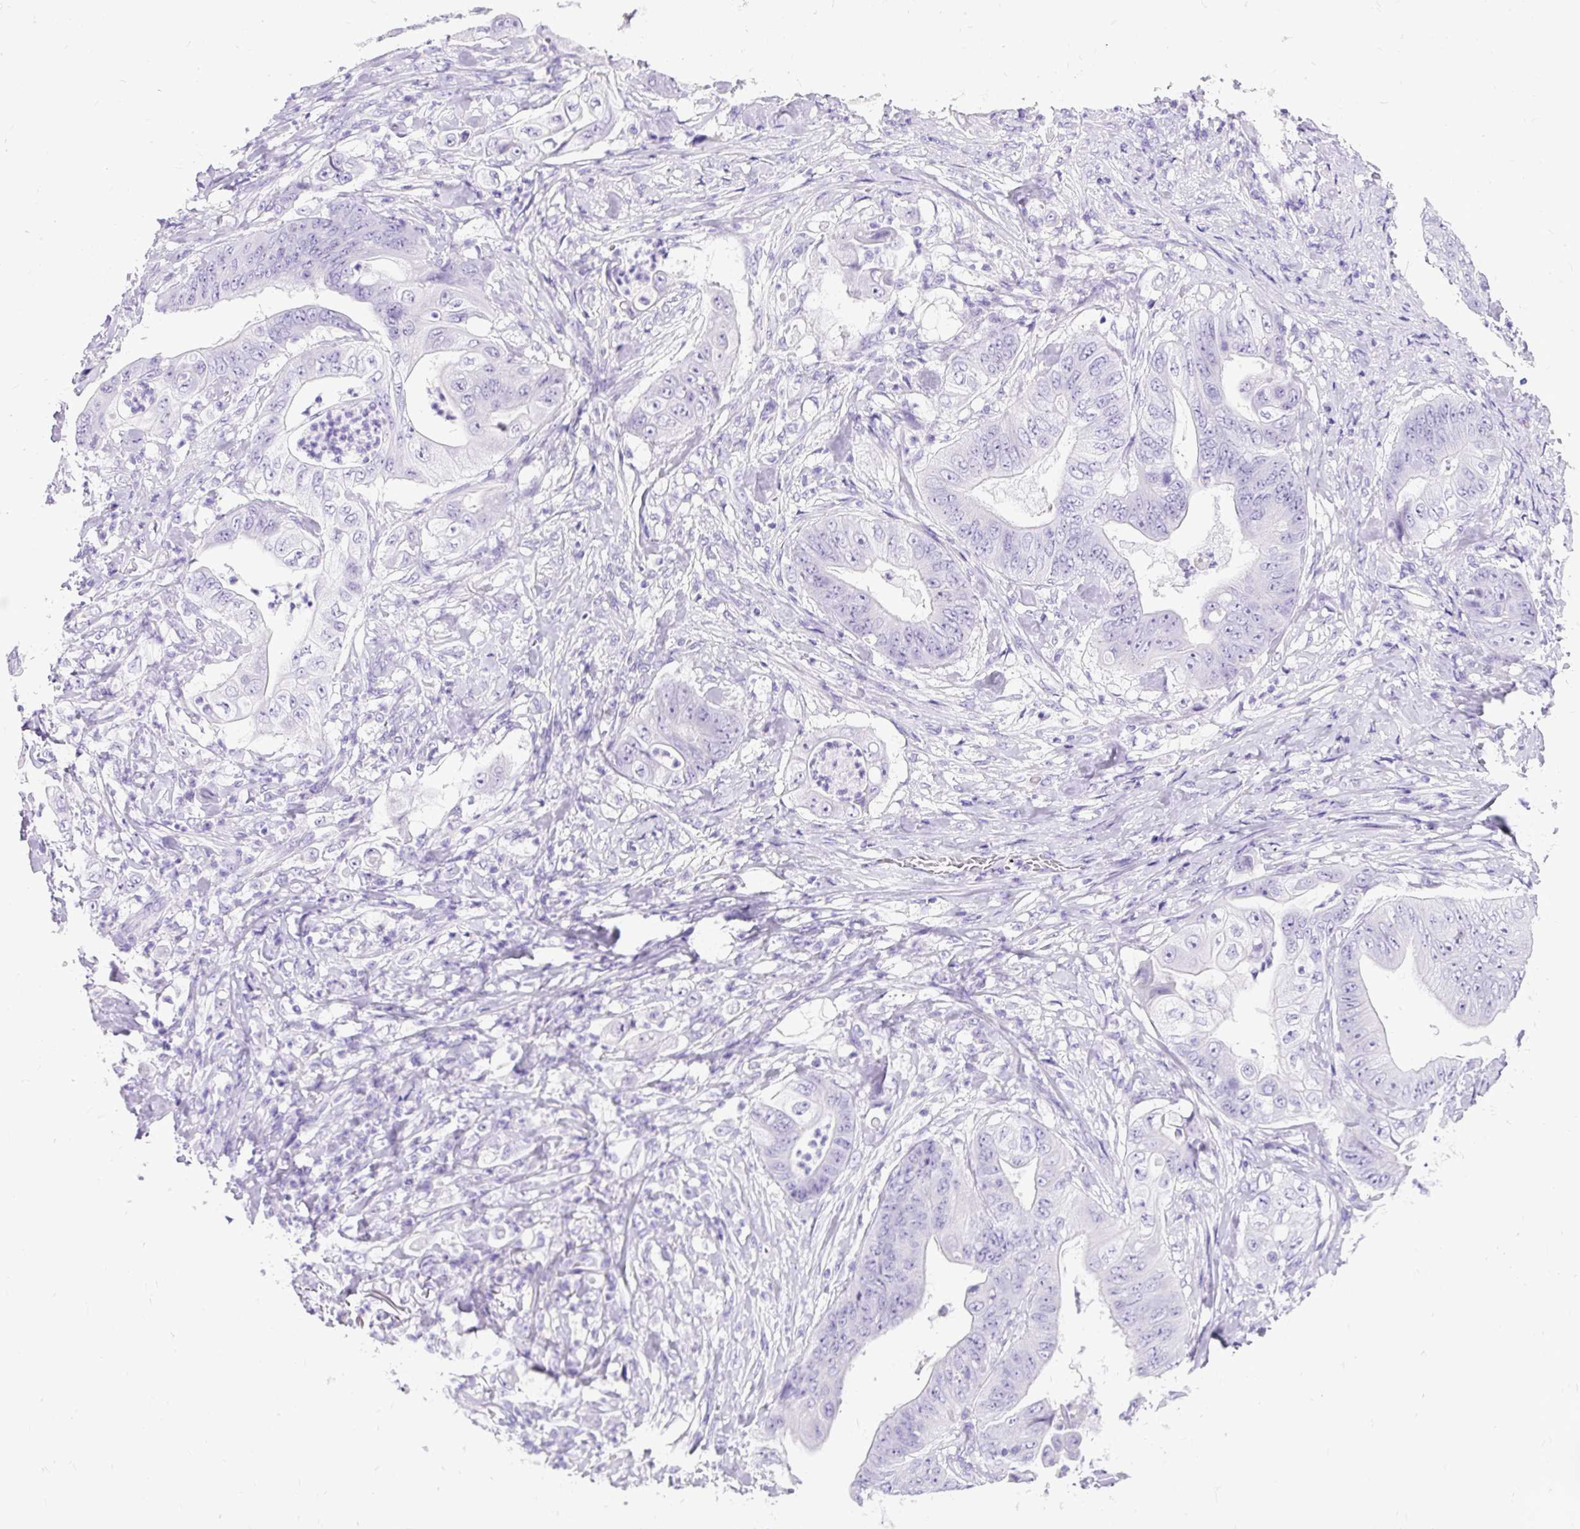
{"staining": {"intensity": "negative", "quantity": "none", "location": "none"}, "tissue": "stomach cancer", "cell_type": "Tumor cells", "image_type": "cancer", "snomed": [{"axis": "morphology", "description": "Adenocarcinoma, NOS"}, {"axis": "topography", "description": "Stomach"}], "caption": "Immunohistochemistry micrograph of neoplastic tissue: adenocarcinoma (stomach) stained with DAB shows no significant protein positivity in tumor cells.", "gene": "HEY1", "patient": {"sex": "female", "age": 73}}